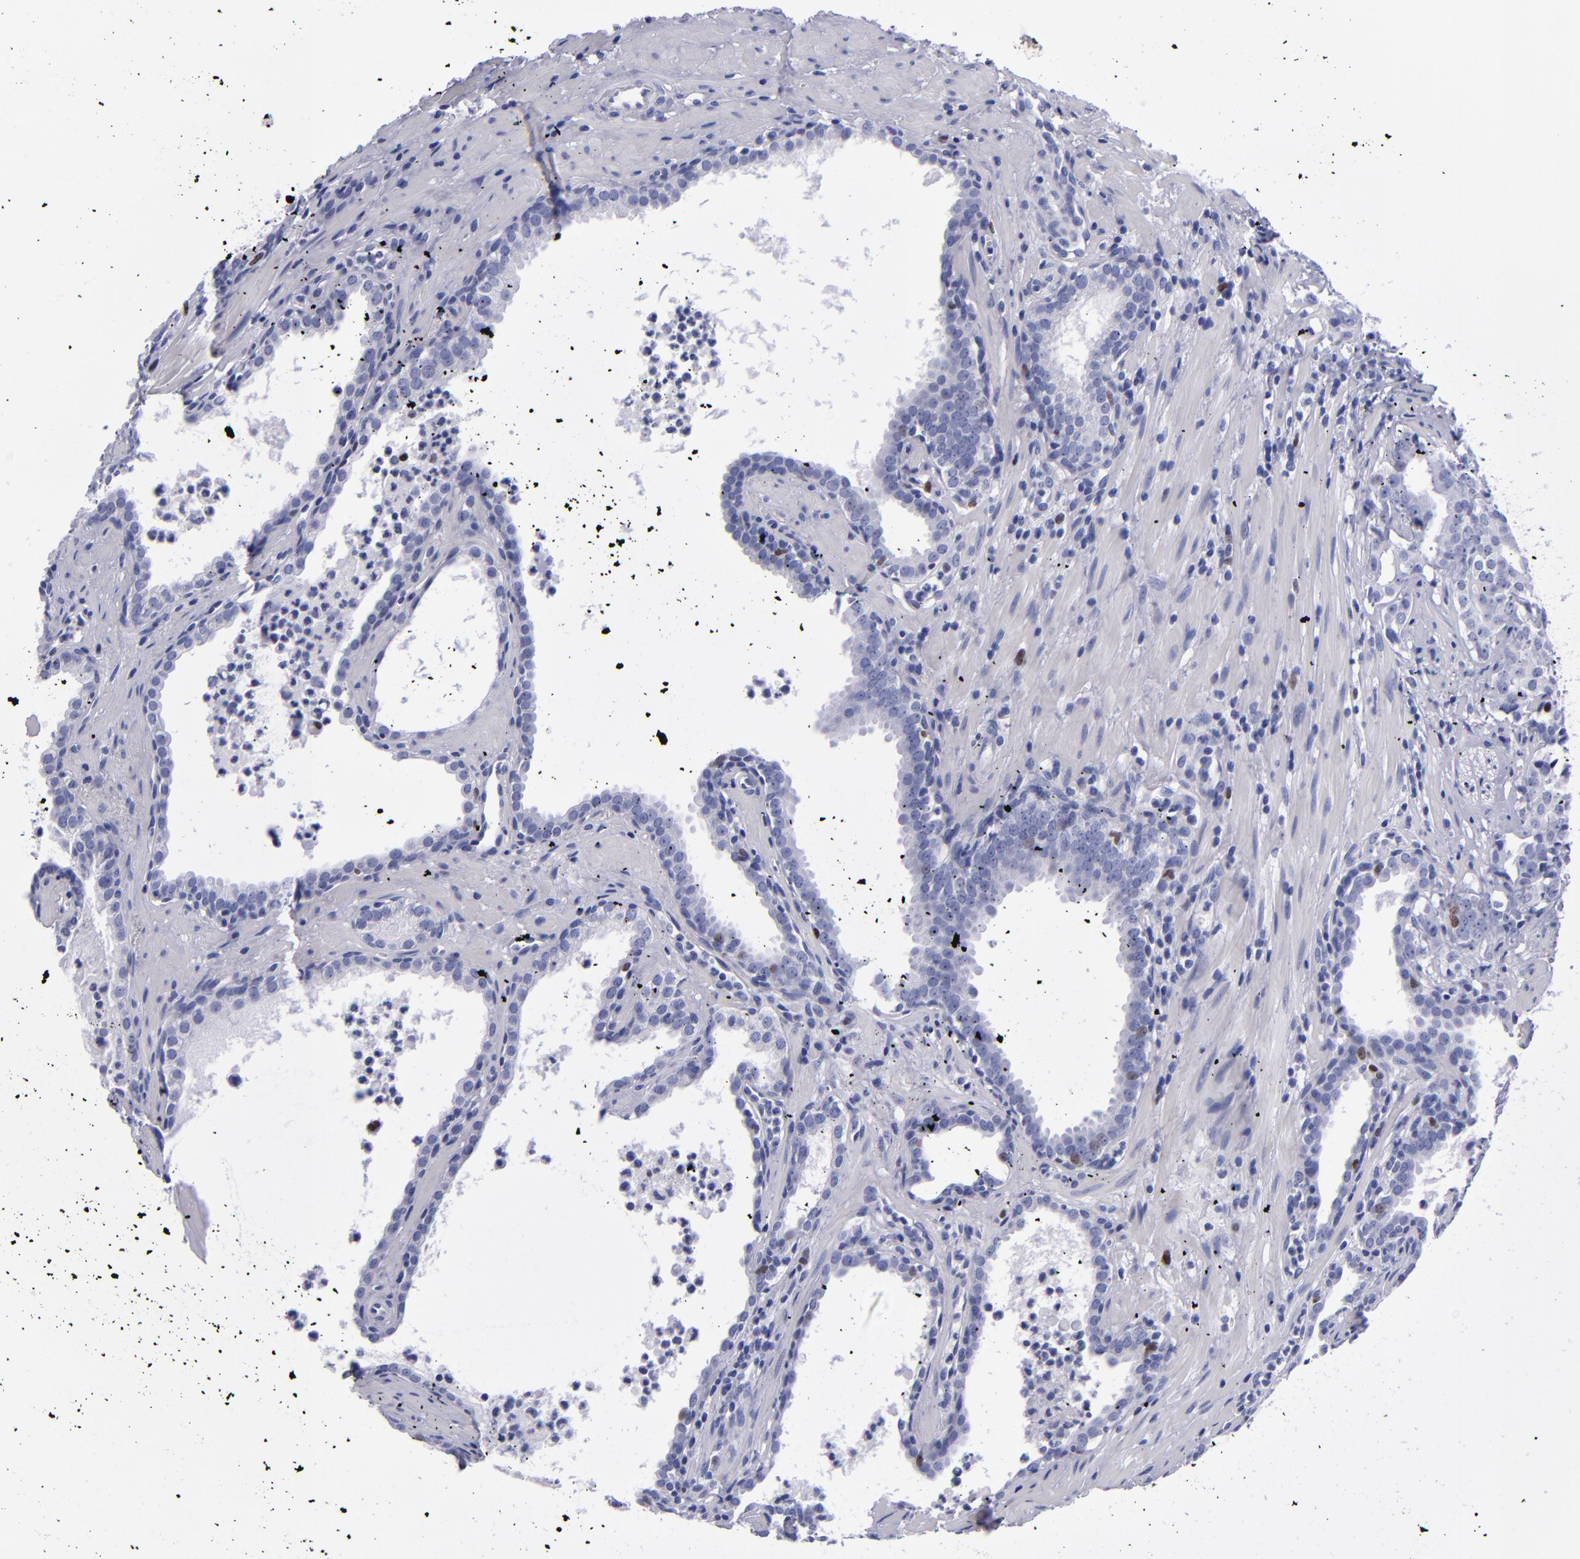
{"staining": {"intensity": "moderate", "quantity": "<25%", "location": "nuclear"}, "tissue": "prostate cancer", "cell_type": "Tumor cells", "image_type": "cancer", "snomed": [{"axis": "morphology", "description": "Adenocarcinoma, Low grade"}, {"axis": "topography", "description": "Prostate"}], "caption": "The micrograph reveals a brown stain indicating the presence of a protein in the nuclear of tumor cells in prostate cancer.", "gene": "MCM7", "patient": {"sex": "male", "age": 59}}